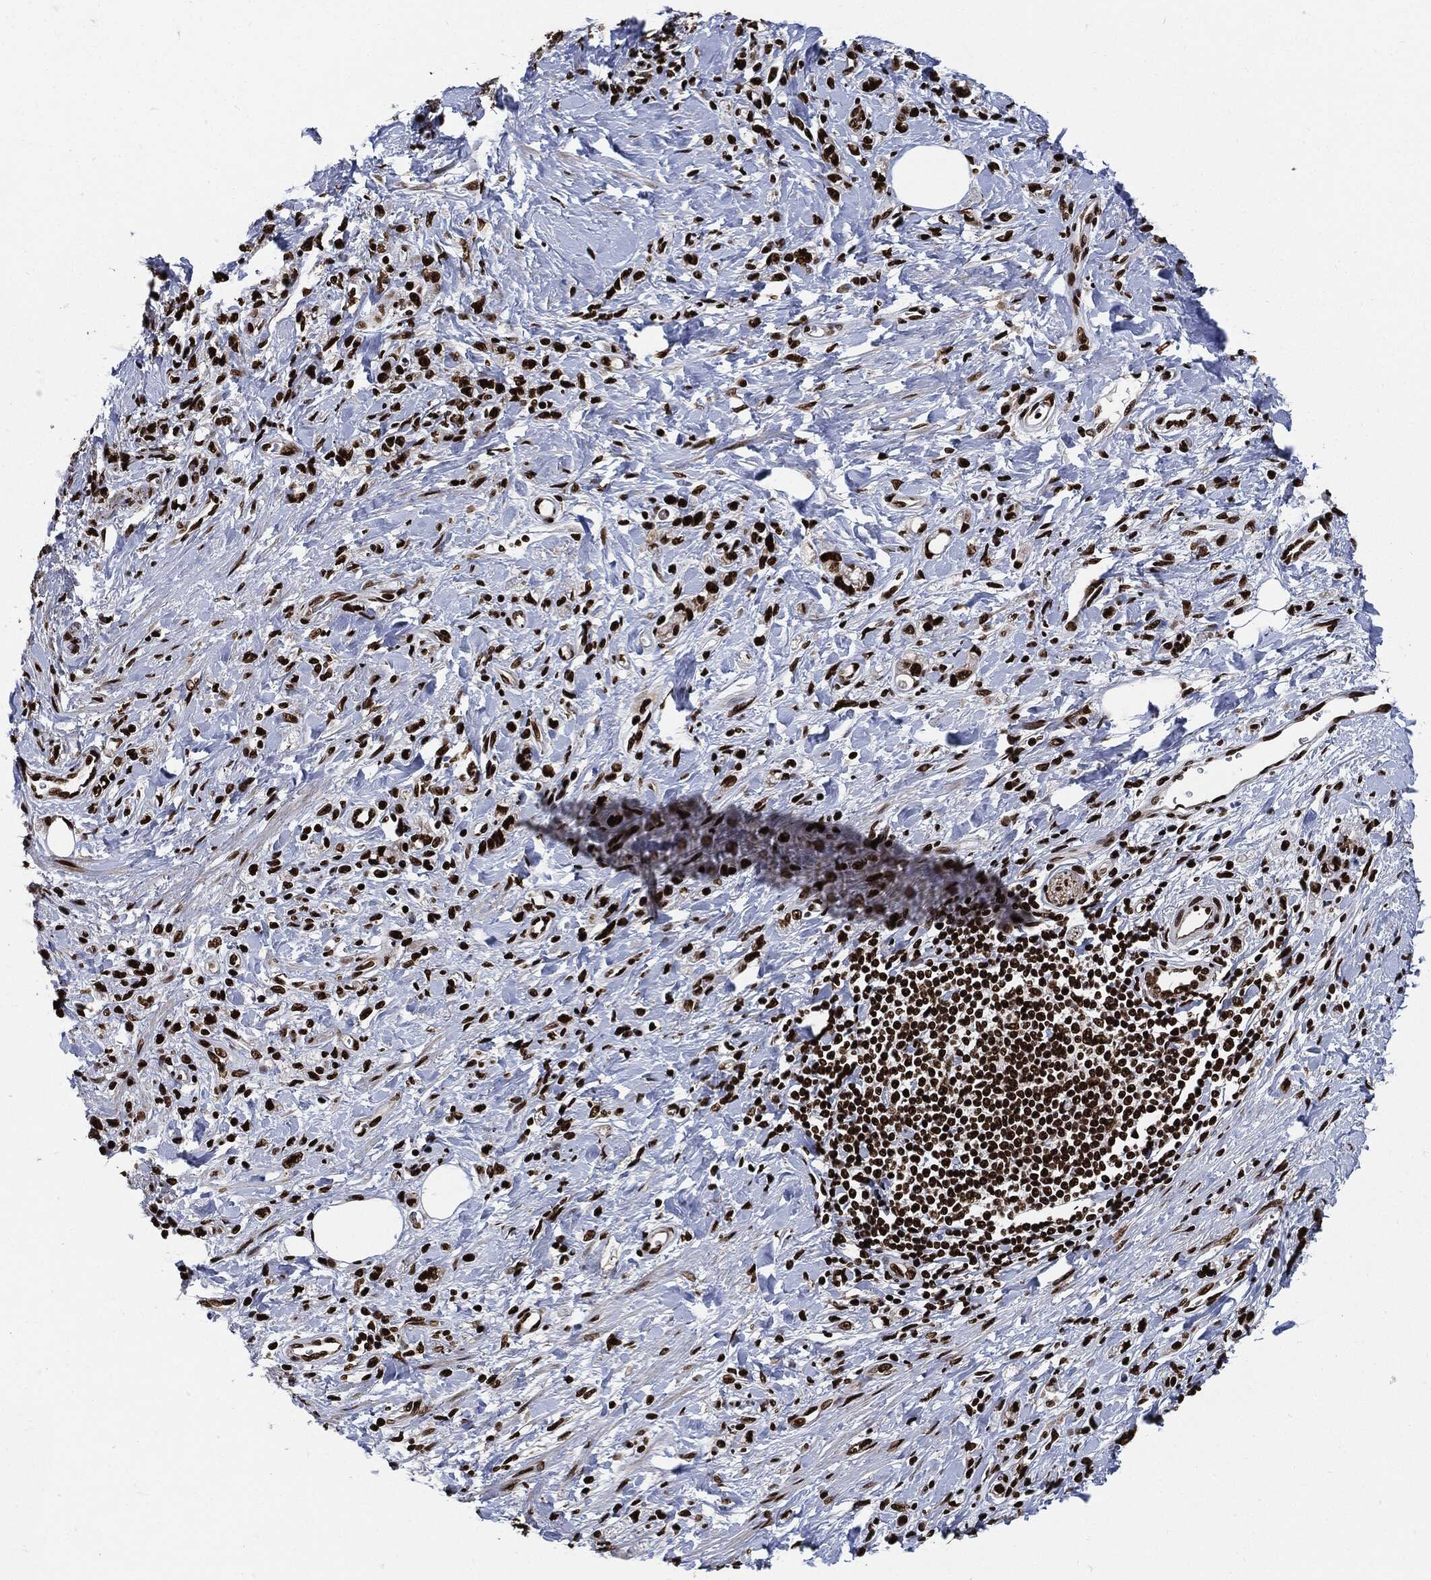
{"staining": {"intensity": "strong", "quantity": ">75%", "location": "nuclear"}, "tissue": "stomach cancer", "cell_type": "Tumor cells", "image_type": "cancer", "snomed": [{"axis": "morphology", "description": "Adenocarcinoma, NOS"}, {"axis": "topography", "description": "Stomach"}], "caption": "Protein analysis of adenocarcinoma (stomach) tissue exhibits strong nuclear expression in about >75% of tumor cells.", "gene": "RECQL", "patient": {"sex": "male", "age": 77}}